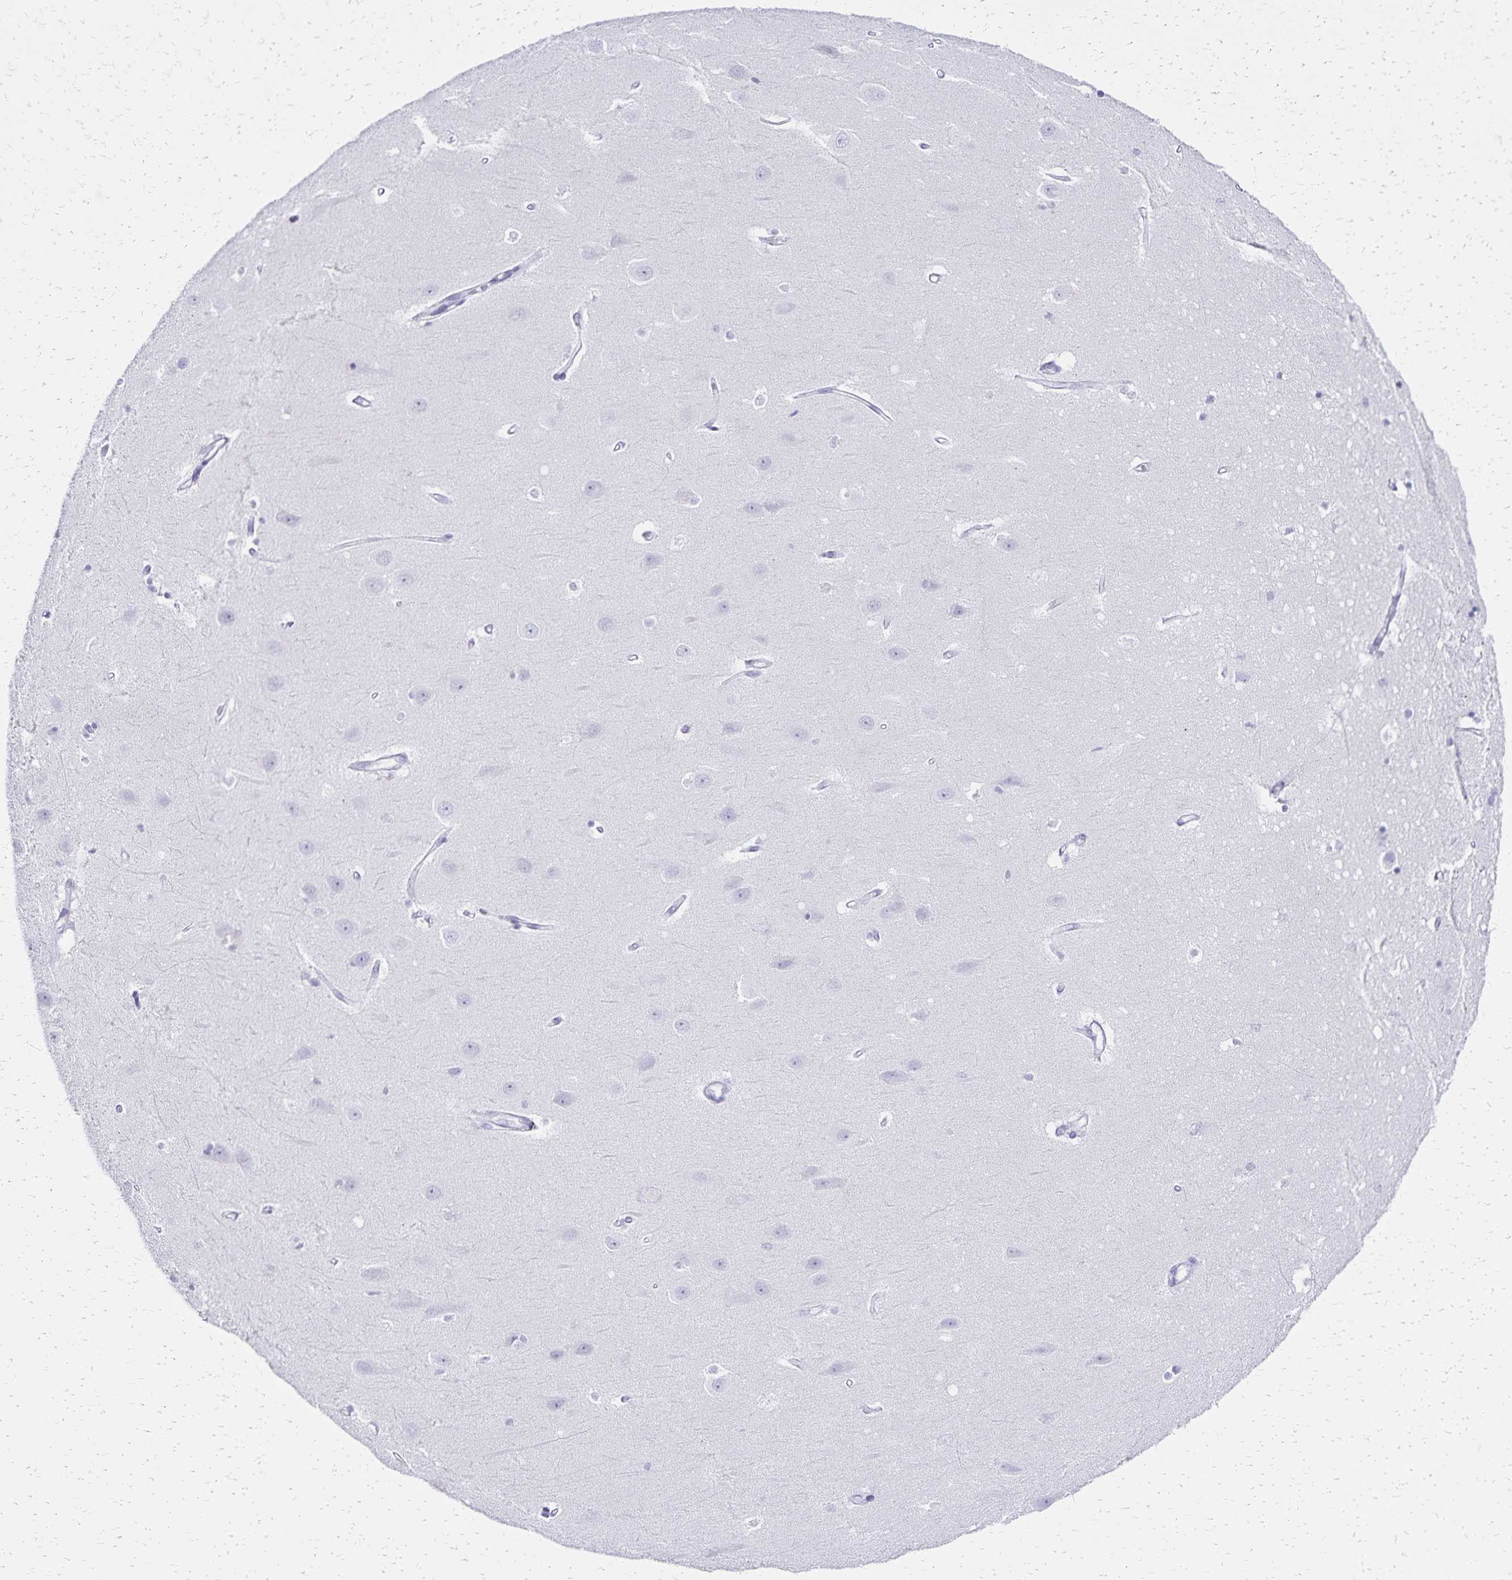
{"staining": {"intensity": "negative", "quantity": "none", "location": "none"}, "tissue": "hippocampus", "cell_type": "Glial cells", "image_type": "normal", "snomed": [{"axis": "morphology", "description": "Normal tissue, NOS"}, {"axis": "topography", "description": "Hippocampus"}], "caption": "DAB (3,3'-diaminobenzidine) immunohistochemical staining of benign human hippocampus reveals no significant positivity in glial cells.", "gene": "GIP", "patient": {"sex": "male", "age": 63}}